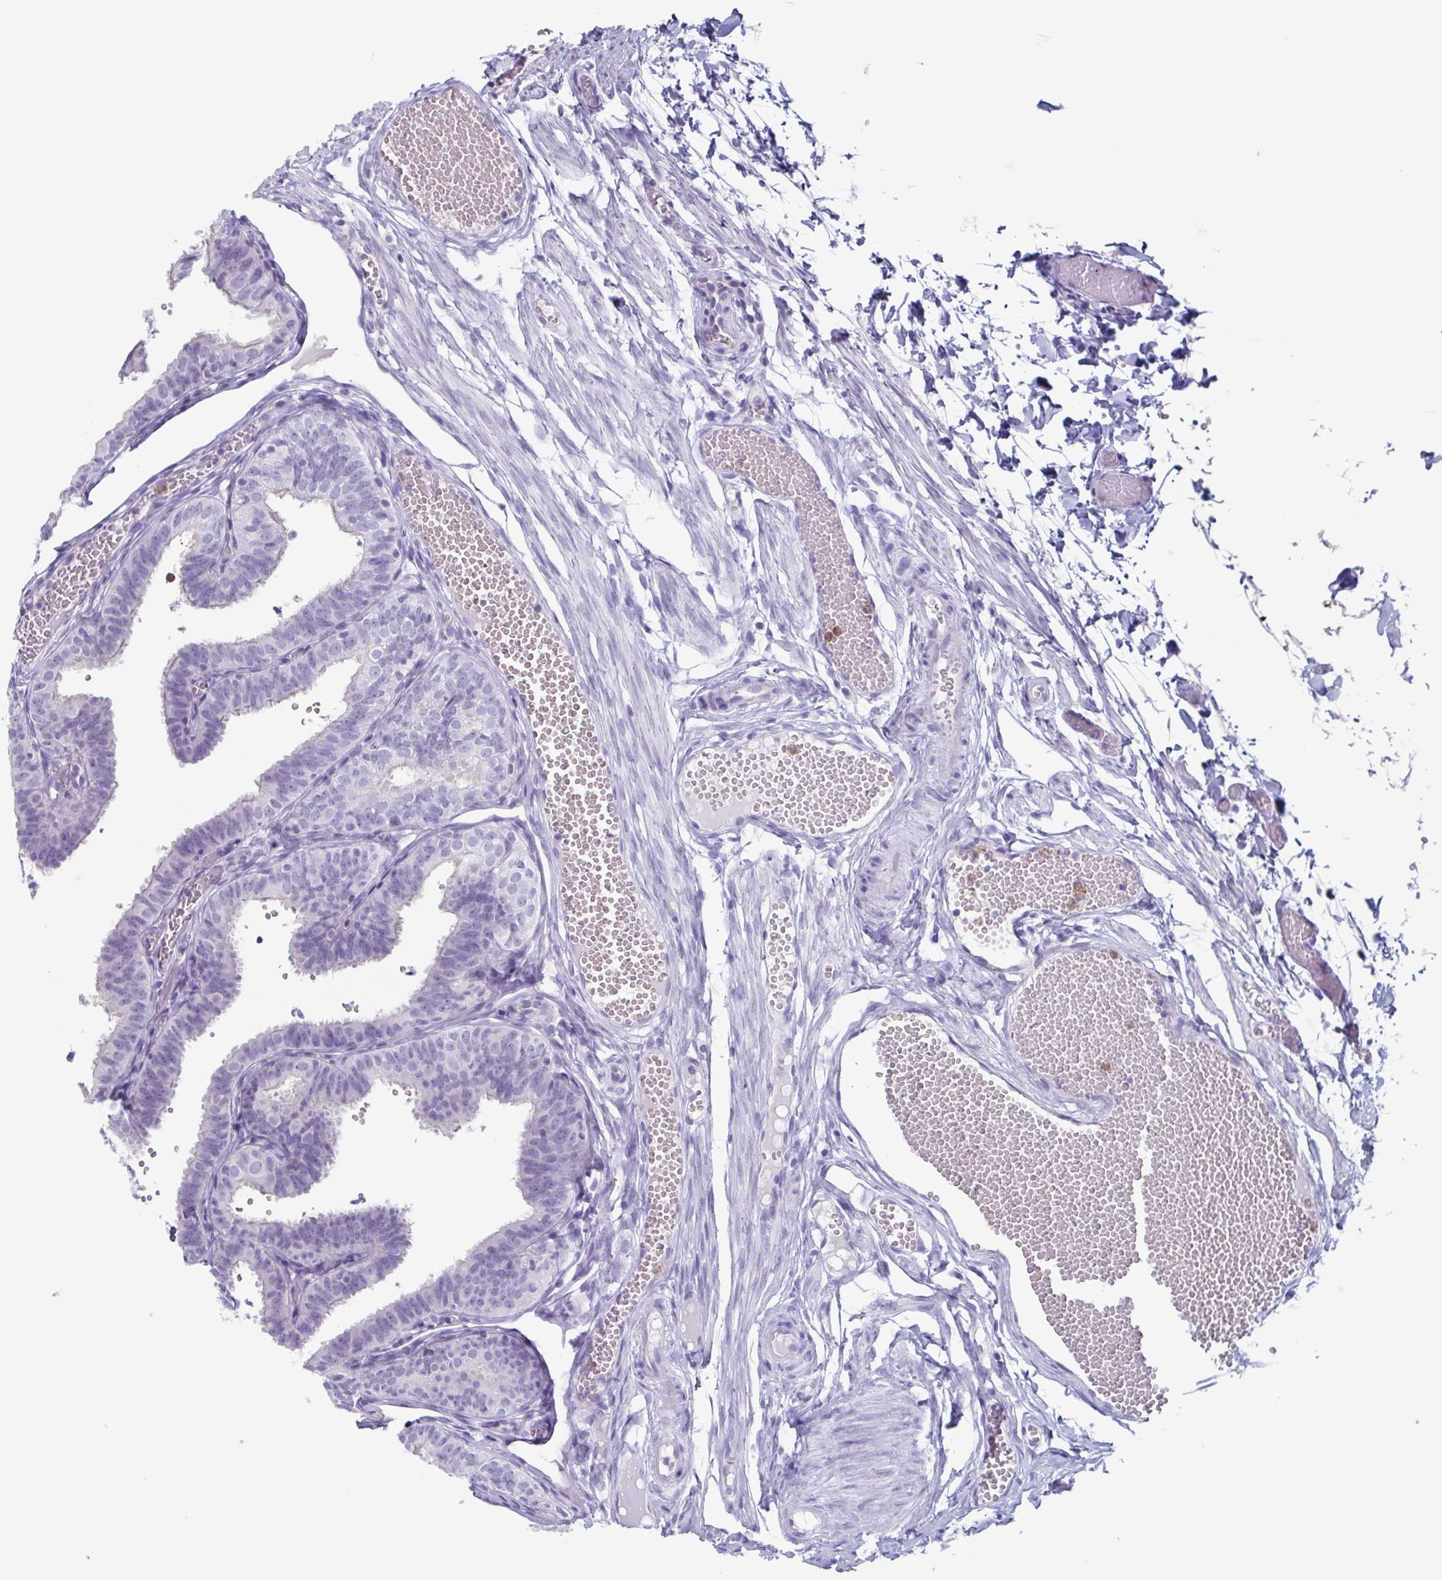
{"staining": {"intensity": "negative", "quantity": "none", "location": "none"}, "tissue": "fallopian tube", "cell_type": "Glandular cells", "image_type": "normal", "snomed": [{"axis": "morphology", "description": "Normal tissue, NOS"}, {"axis": "topography", "description": "Fallopian tube"}], "caption": "IHC photomicrograph of normal fallopian tube: fallopian tube stained with DAB demonstrates no significant protein expression in glandular cells. Nuclei are stained in blue.", "gene": "BPI", "patient": {"sex": "female", "age": 25}}